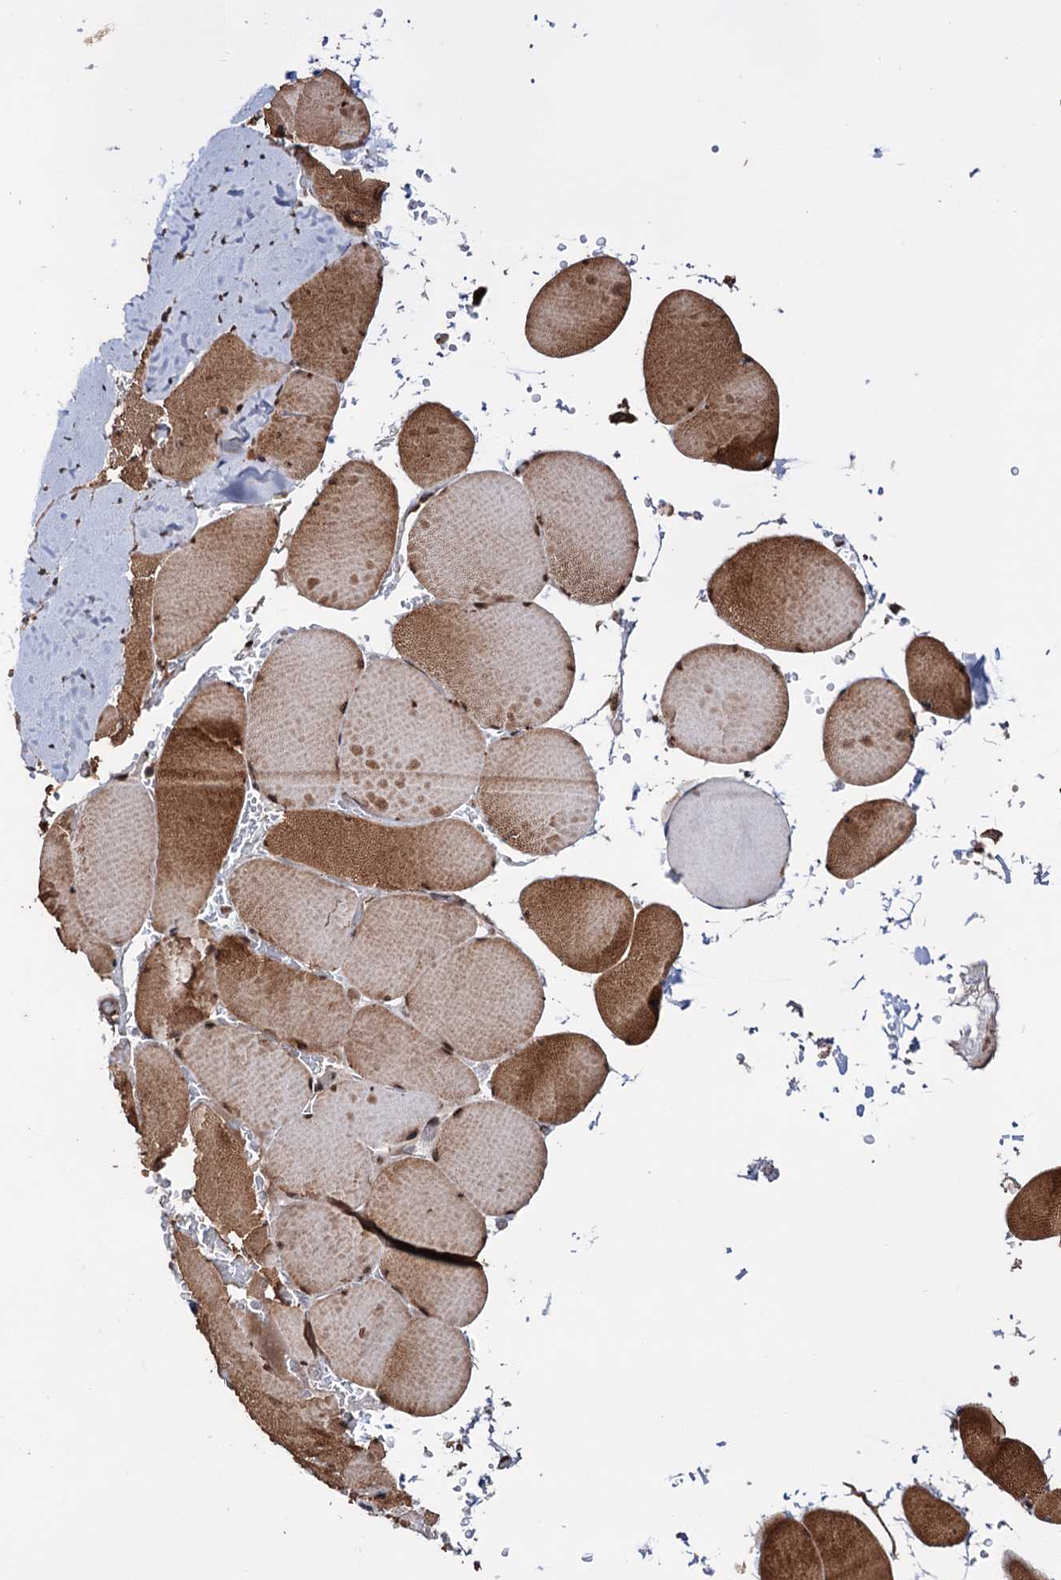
{"staining": {"intensity": "moderate", "quantity": ">75%", "location": "cytoplasmic/membranous"}, "tissue": "skeletal muscle", "cell_type": "Myocytes", "image_type": "normal", "snomed": [{"axis": "morphology", "description": "Normal tissue, NOS"}, {"axis": "topography", "description": "Skeletal muscle"}, {"axis": "topography", "description": "Head-Neck"}], "caption": "A medium amount of moderate cytoplasmic/membranous staining is present in about >75% of myocytes in unremarkable skeletal muscle. The staining was performed using DAB (3,3'-diaminobenzidine) to visualize the protein expression in brown, while the nuclei were stained in blue with hematoxylin (Magnification: 20x).", "gene": "KLF5", "patient": {"sex": "male", "age": 66}}